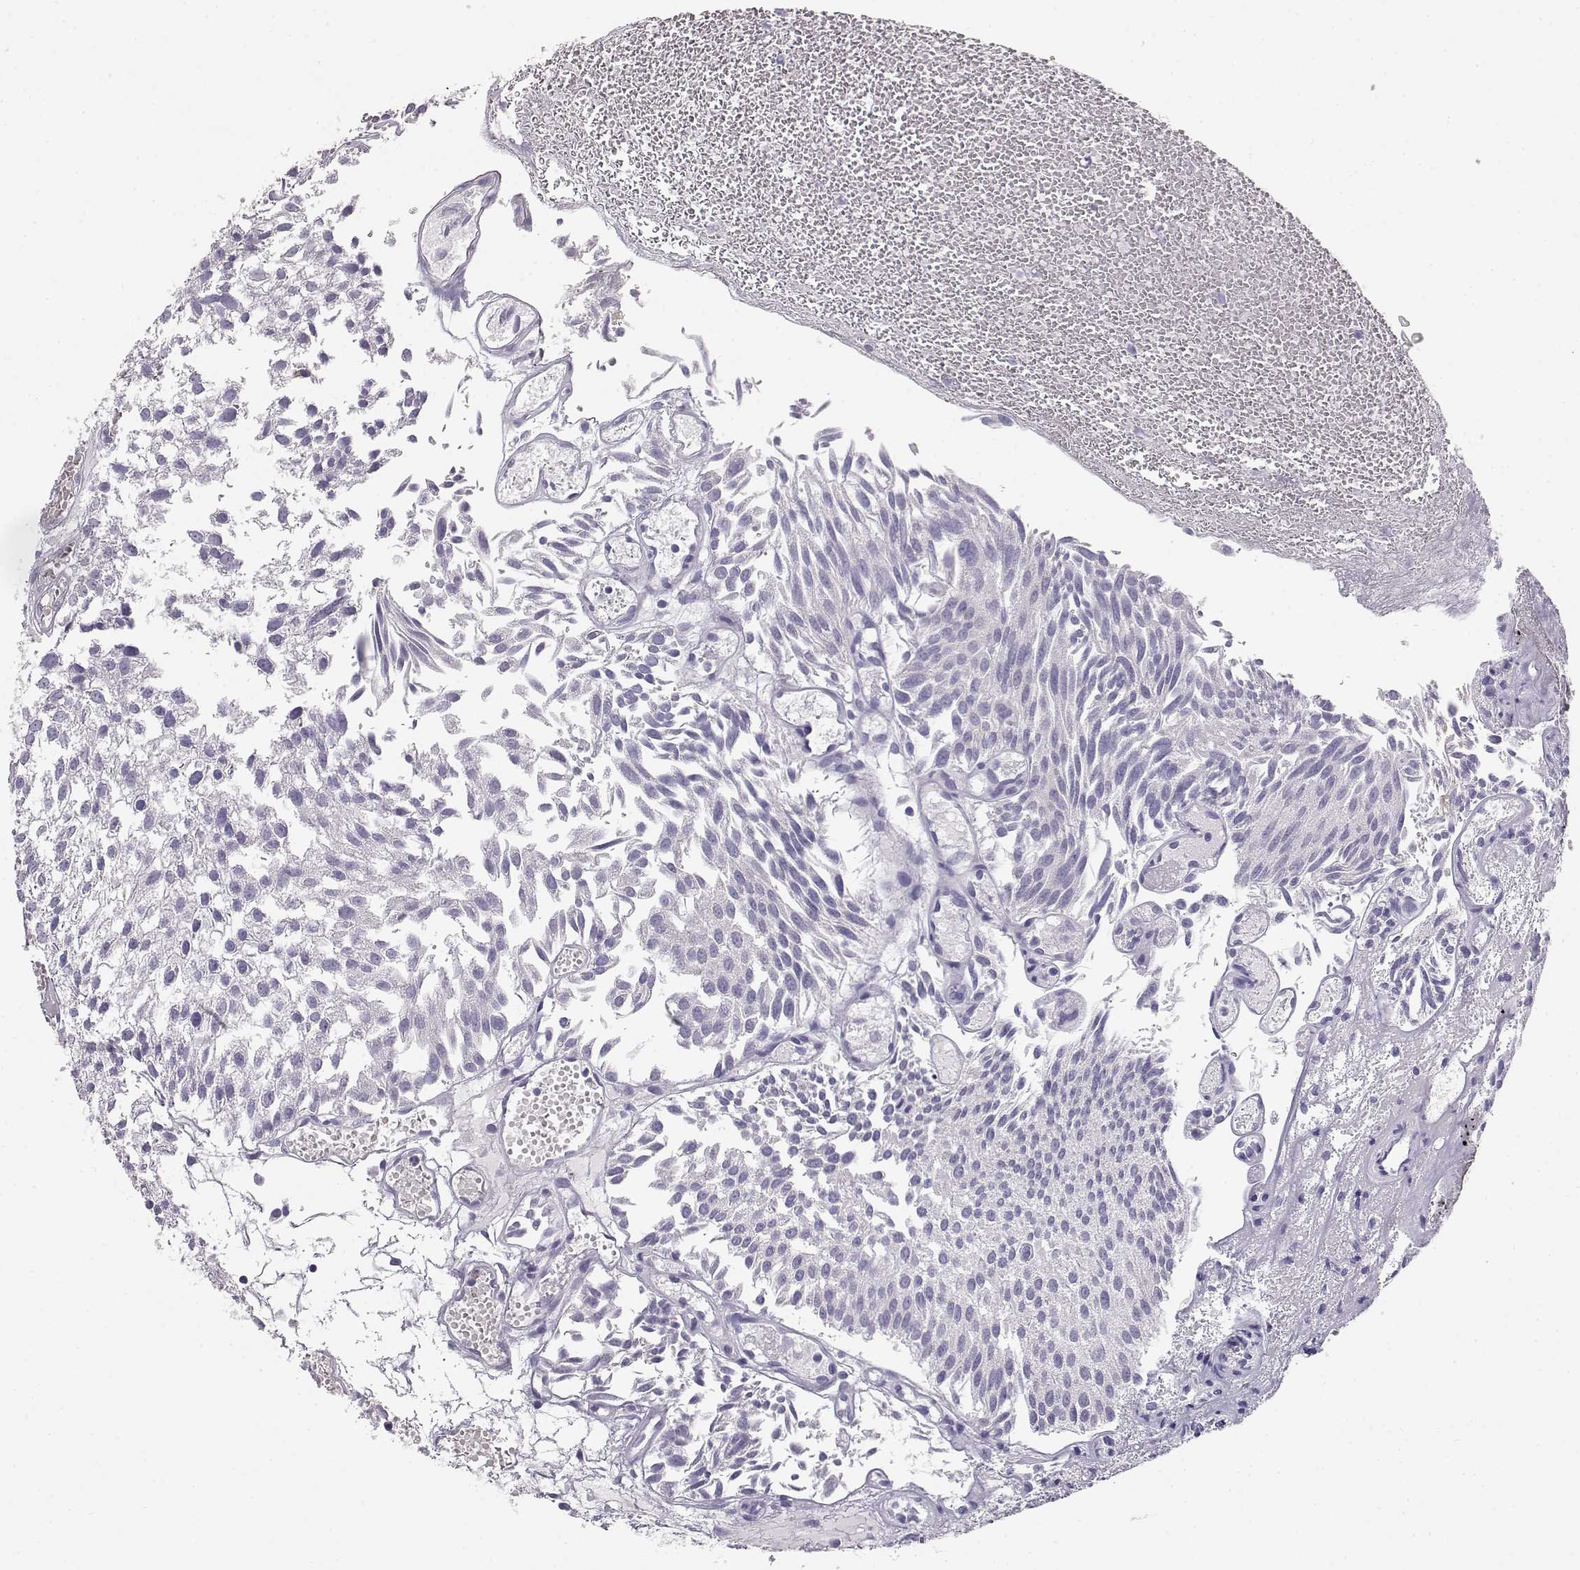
{"staining": {"intensity": "negative", "quantity": "none", "location": "none"}, "tissue": "urothelial cancer", "cell_type": "Tumor cells", "image_type": "cancer", "snomed": [{"axis": "morphology", "description": "Urothelial carcinoma, Low grade"}, {"axis": "topography", "description": "Urinary bladder"}], "caption": "IHC photomicrograph of neoplastic tissue: urothelial cancer stained with DAB (3,3'-diaminobenzidine) displays no significant protein expression in tumor cells.", "gene": "NUTM1", "patient": {"sex": "male", "age": 79}}